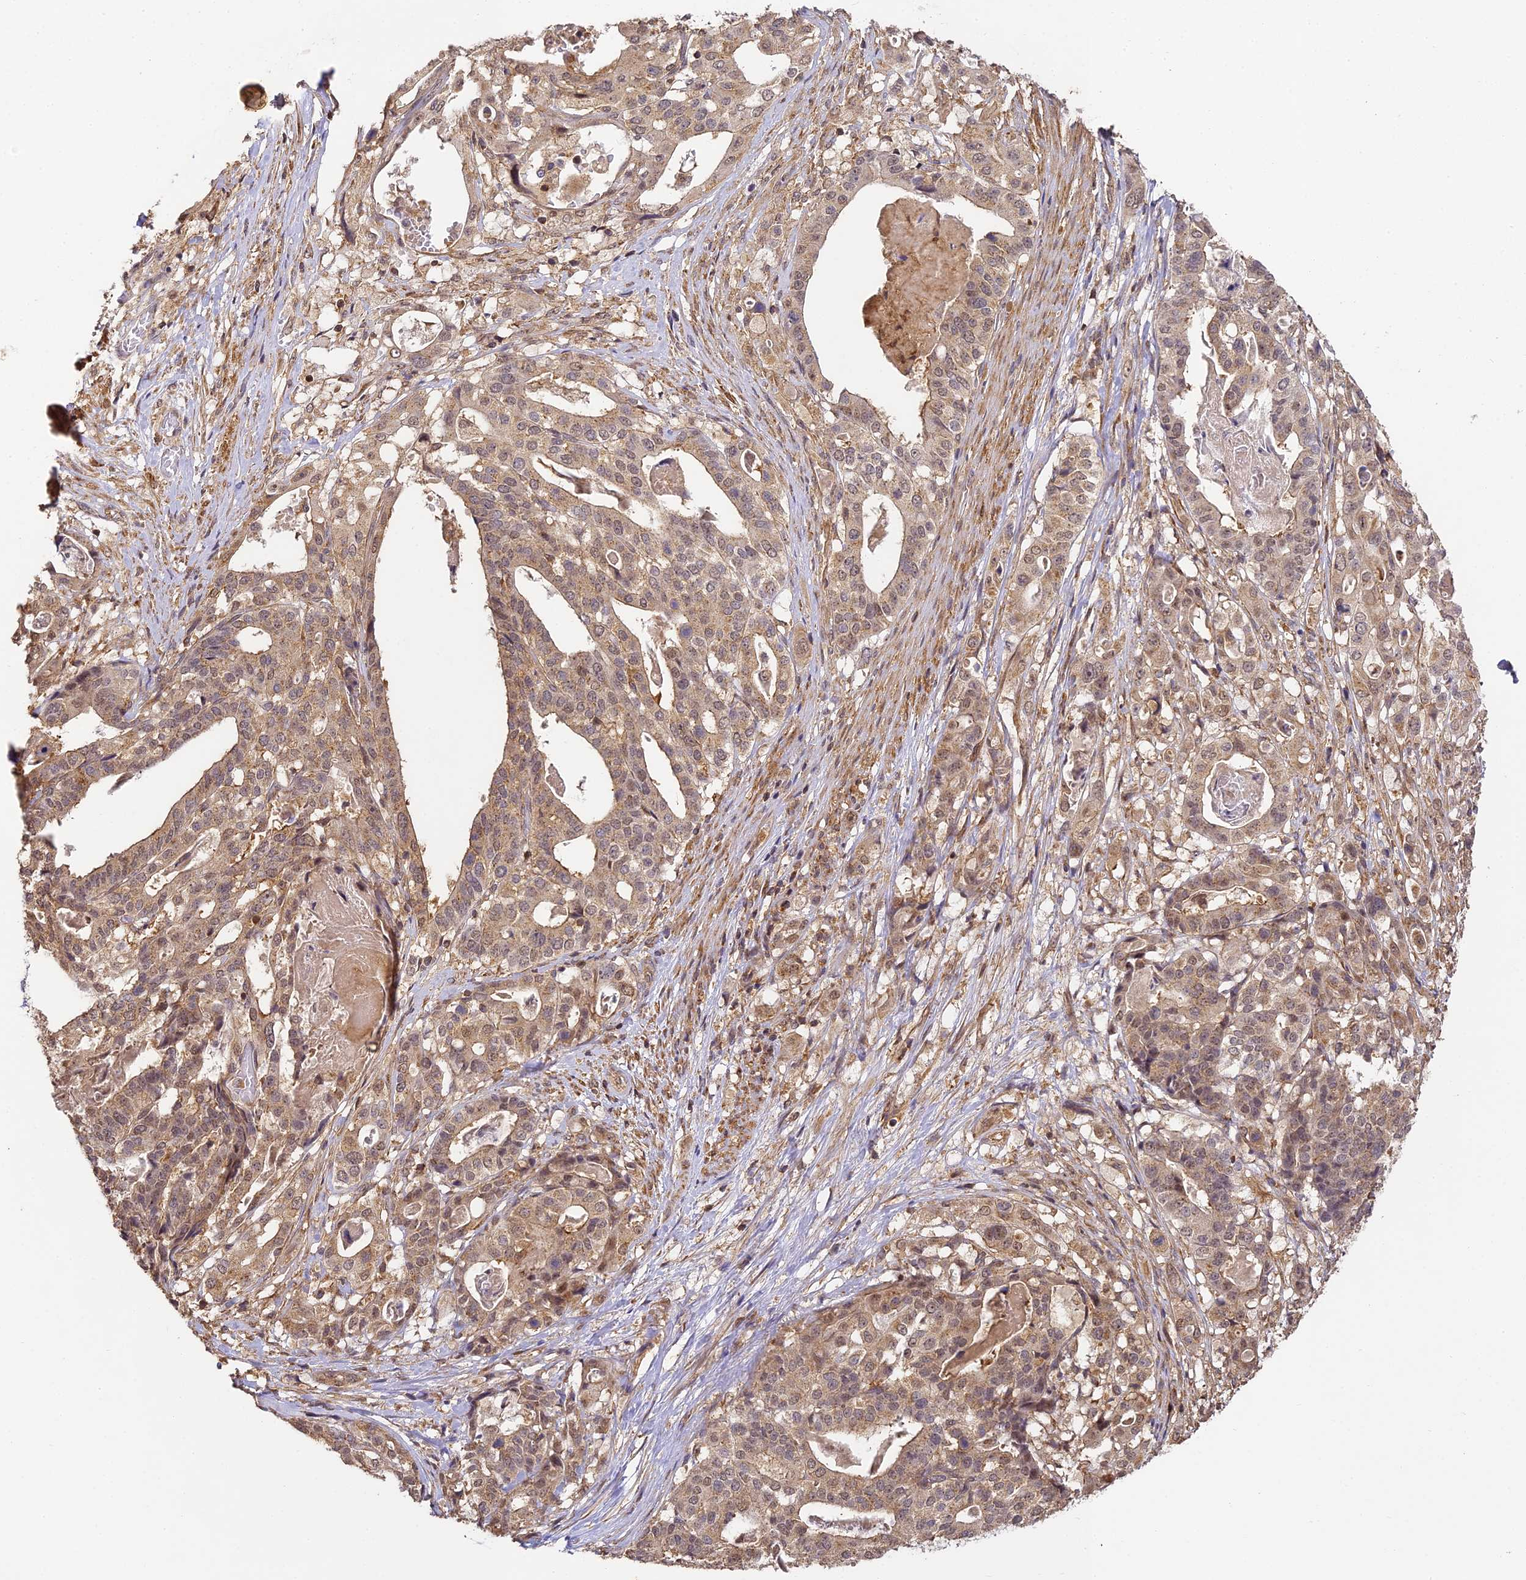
{"staining": {"intensity": "weak", "quantity": ">75%", "location": "cytoplasmic/membranous"}, "tissue": "stomach cancer", "cell_type": "Tumor cells", "image_type": "cancer", "snomed": [{"axis": "morphology", "description": "Adenocarcinoma, NOS"}, {"axis": "topography", "description": "Stomach"}], "caption": "Brown immunohistochemical staining in human stomach cancer (adenocarcinoma) shows weak cytoplasmic/membranous expression in about >75% of tumor cells. (DAB (3,3'-diaminobenzidine) = brown stain, brightfield microscopy at high magnification).", "gene": "ZNF443", "patient": {"sex": "male", "age": 48}}